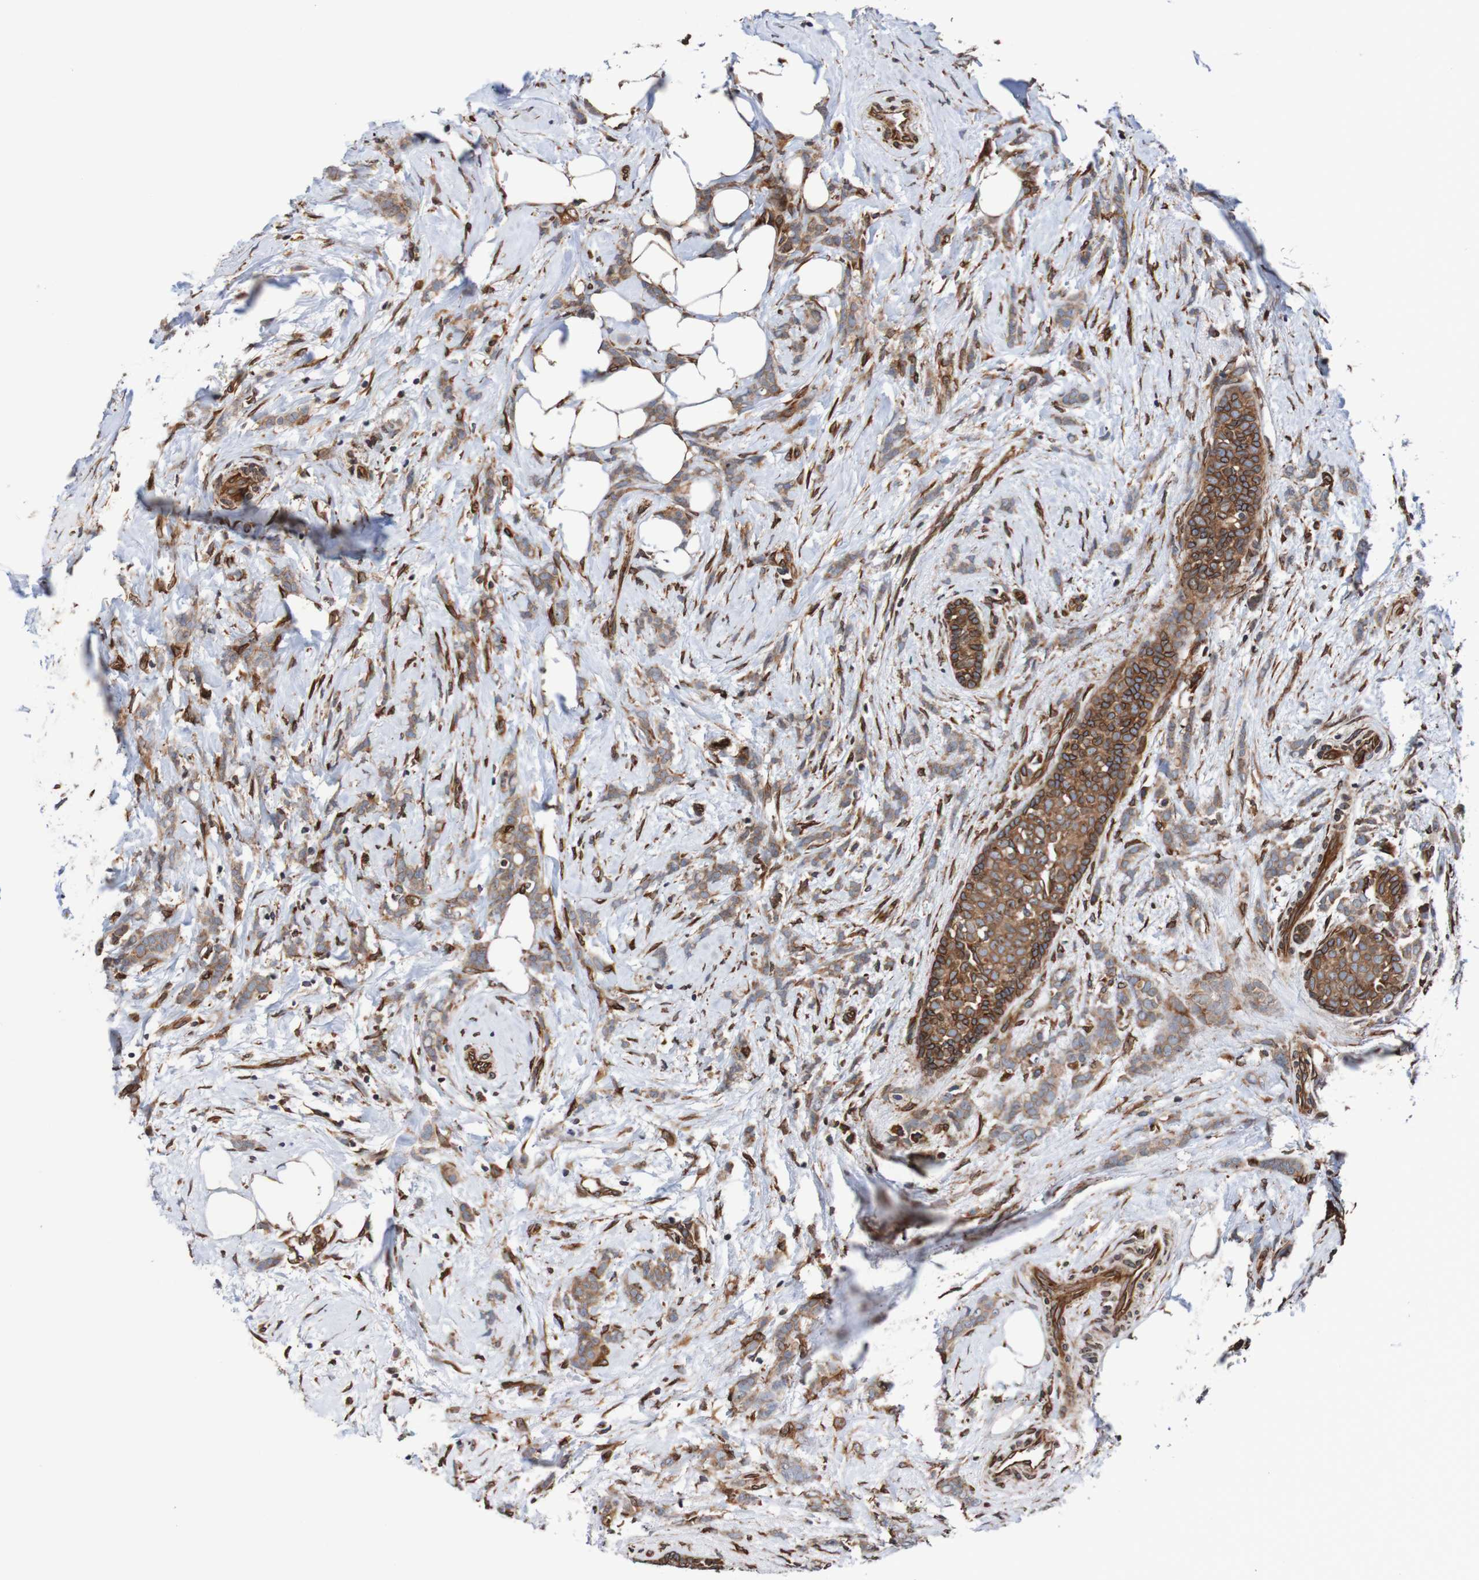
{"staining": {"intensity": "moderate", "quantity": ">75%", "location": "cytoplasmic/membranous,nuclear"}, "tissue": "breast cancer", "cell_type": "Tumor cells", "image_type": "cancer", "snomed": [{"axis": "morphology", "description": "Lobular carcinoma, in situ"}, {"axis": "morphology", "description": "Lobular carcinoma"}, {"axis": "topography", "description": "Breast"}], "caption": "This histopathology image demonstrates immunohistochemistry (IHC) staining of breast cancer, with medium moderate cytoplasmic/membranous and nuclear expression in approximately >75% of tumor cells.", "gene": "TMEM109", "patient": {"sex": "female", "age": 41}}